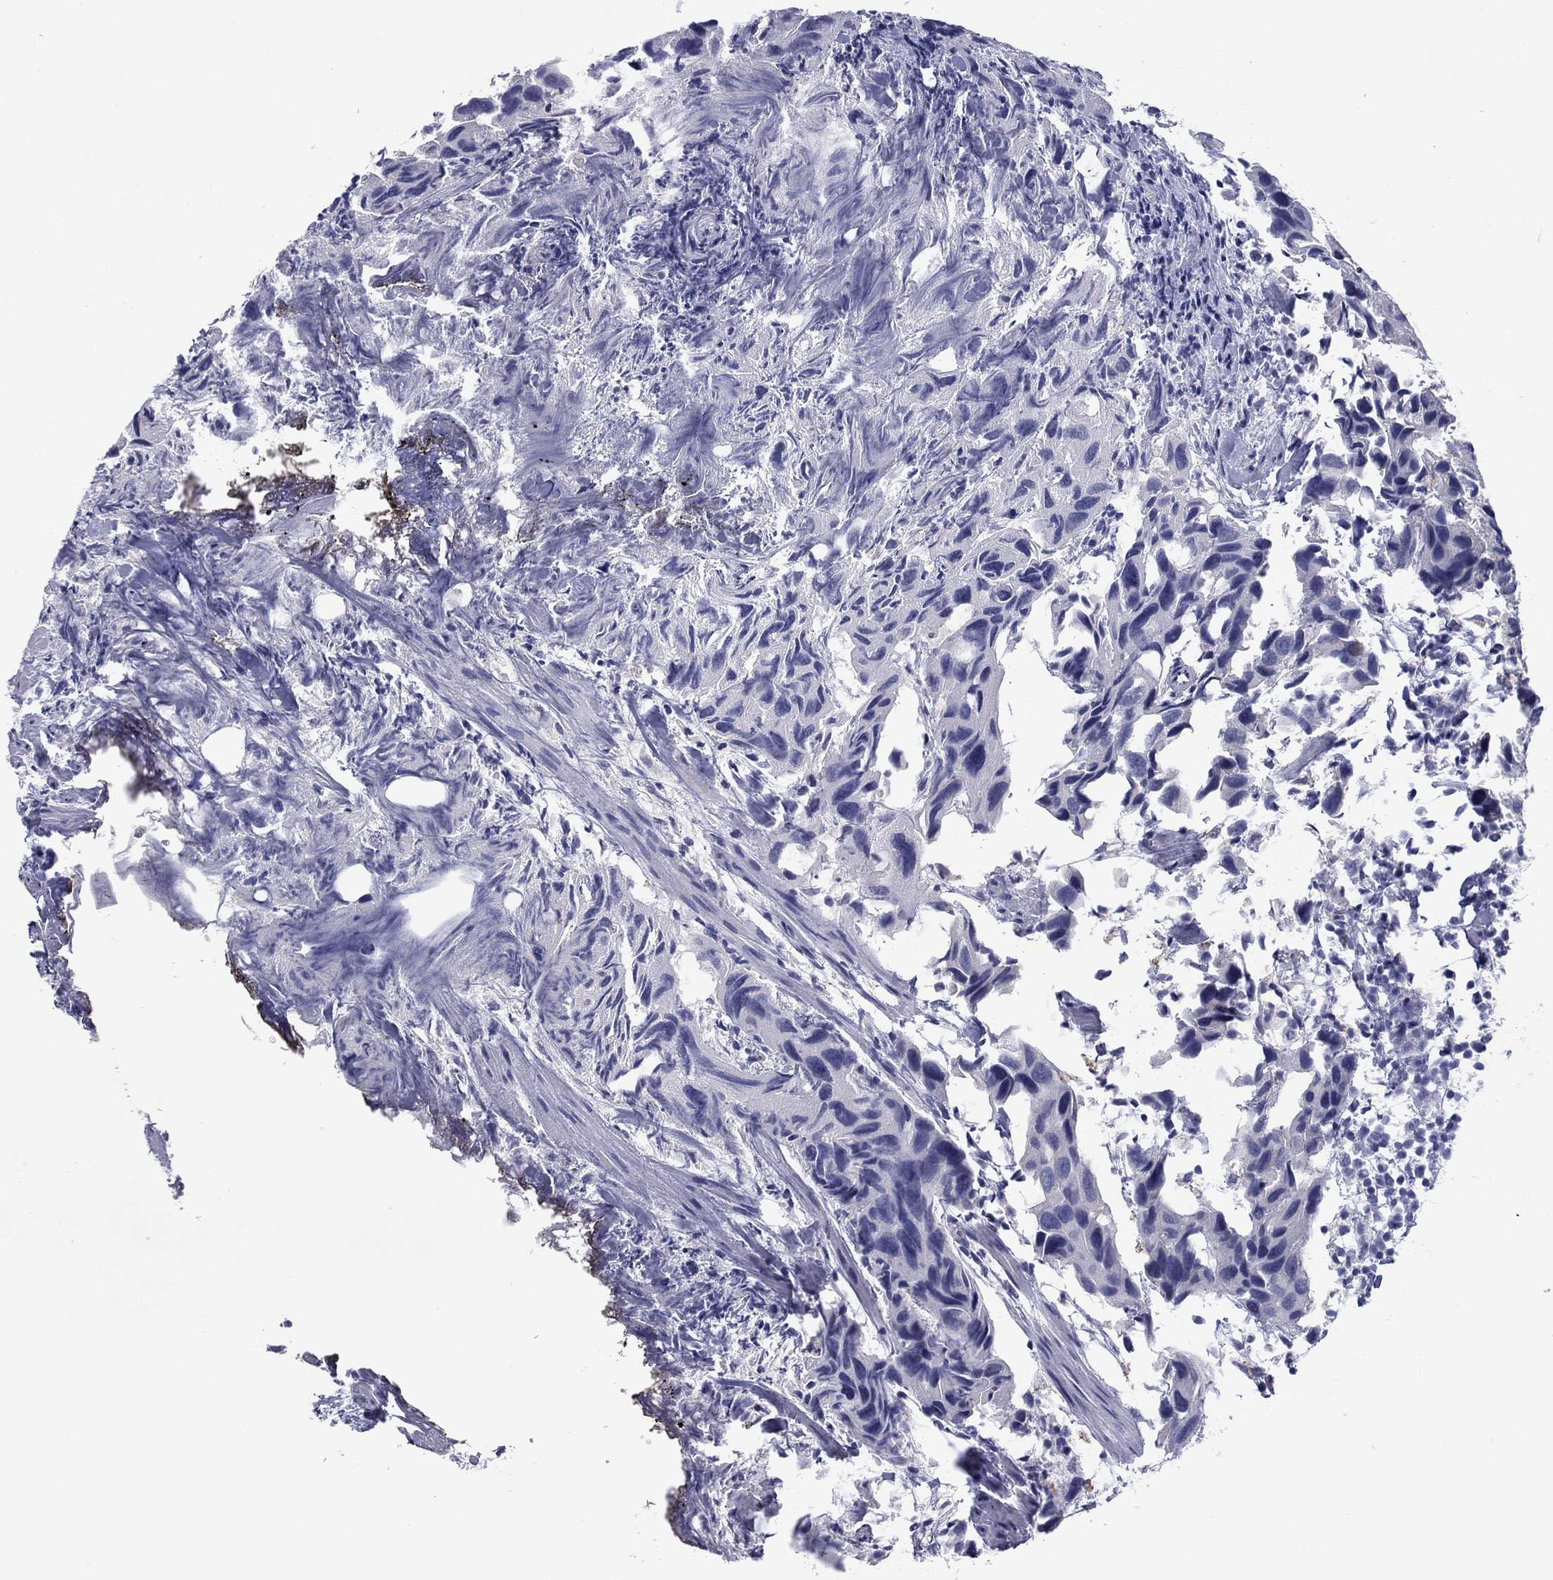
{"staining": {"intensity": "negative", "quantity": "none", "location": "none"}, "tissue": "urothelial cancer", "cell_type": "Tumor cells", "image_type": "cancer", "snomed": [{"axis": "morphology", "description": "Urothelial carcinoma, High grade"}, {"axis": "topography", "description": "Urinary bladder"}], "caption": "Immunohistochemistry histopathology image of neoplastic tissue: urothelial carcinoma (high-grade) stained with DAB (3,3'-diaminobenzidine) displays no significant protein positivity in tumor cells. (Brightfield microscopy of DAB (3,3'-diaminobenzidine) immunohistochemistry (IHC) at high magnification).", "gene": "TCFL5", "patient": {"sex": "male", "age": 79}}